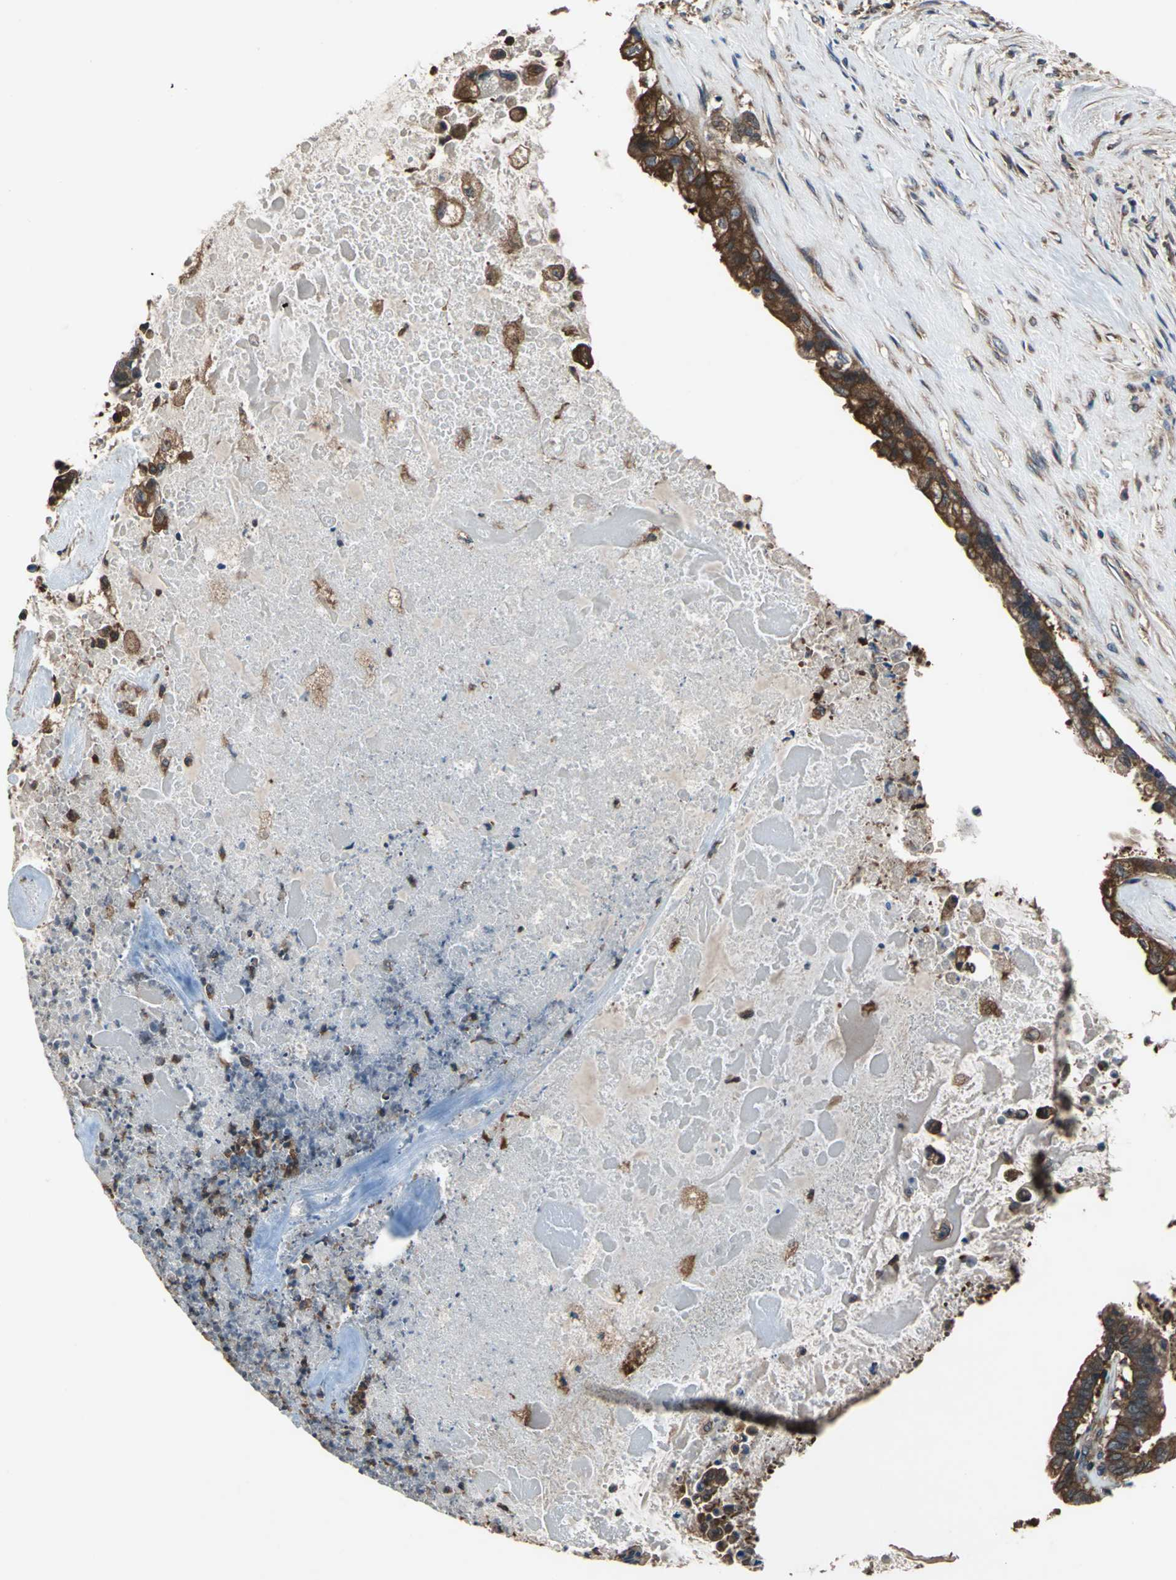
{"staining": {"intensity": "strong", "quantity": ">75%", "location": "cytoplasmic/membranous"}, "tissue": "liver cancer", "cell_type": "Tumor cells", "image_type": "cancer", "snomed": [{"axis": "morphology", "description": "Cholangiocarcinoma"}, {"axis": "topography", "description": "Liver"}], "caption": "A high-resolution histopathology image shows immunohistochemistry (IHC) staining of liver cancer, which displays strong cytoplasmic/membranous staining in approximately >75% of tumor cells.", "gene": "CAPN1", "patient": {"sex": "male", "age": 57}}